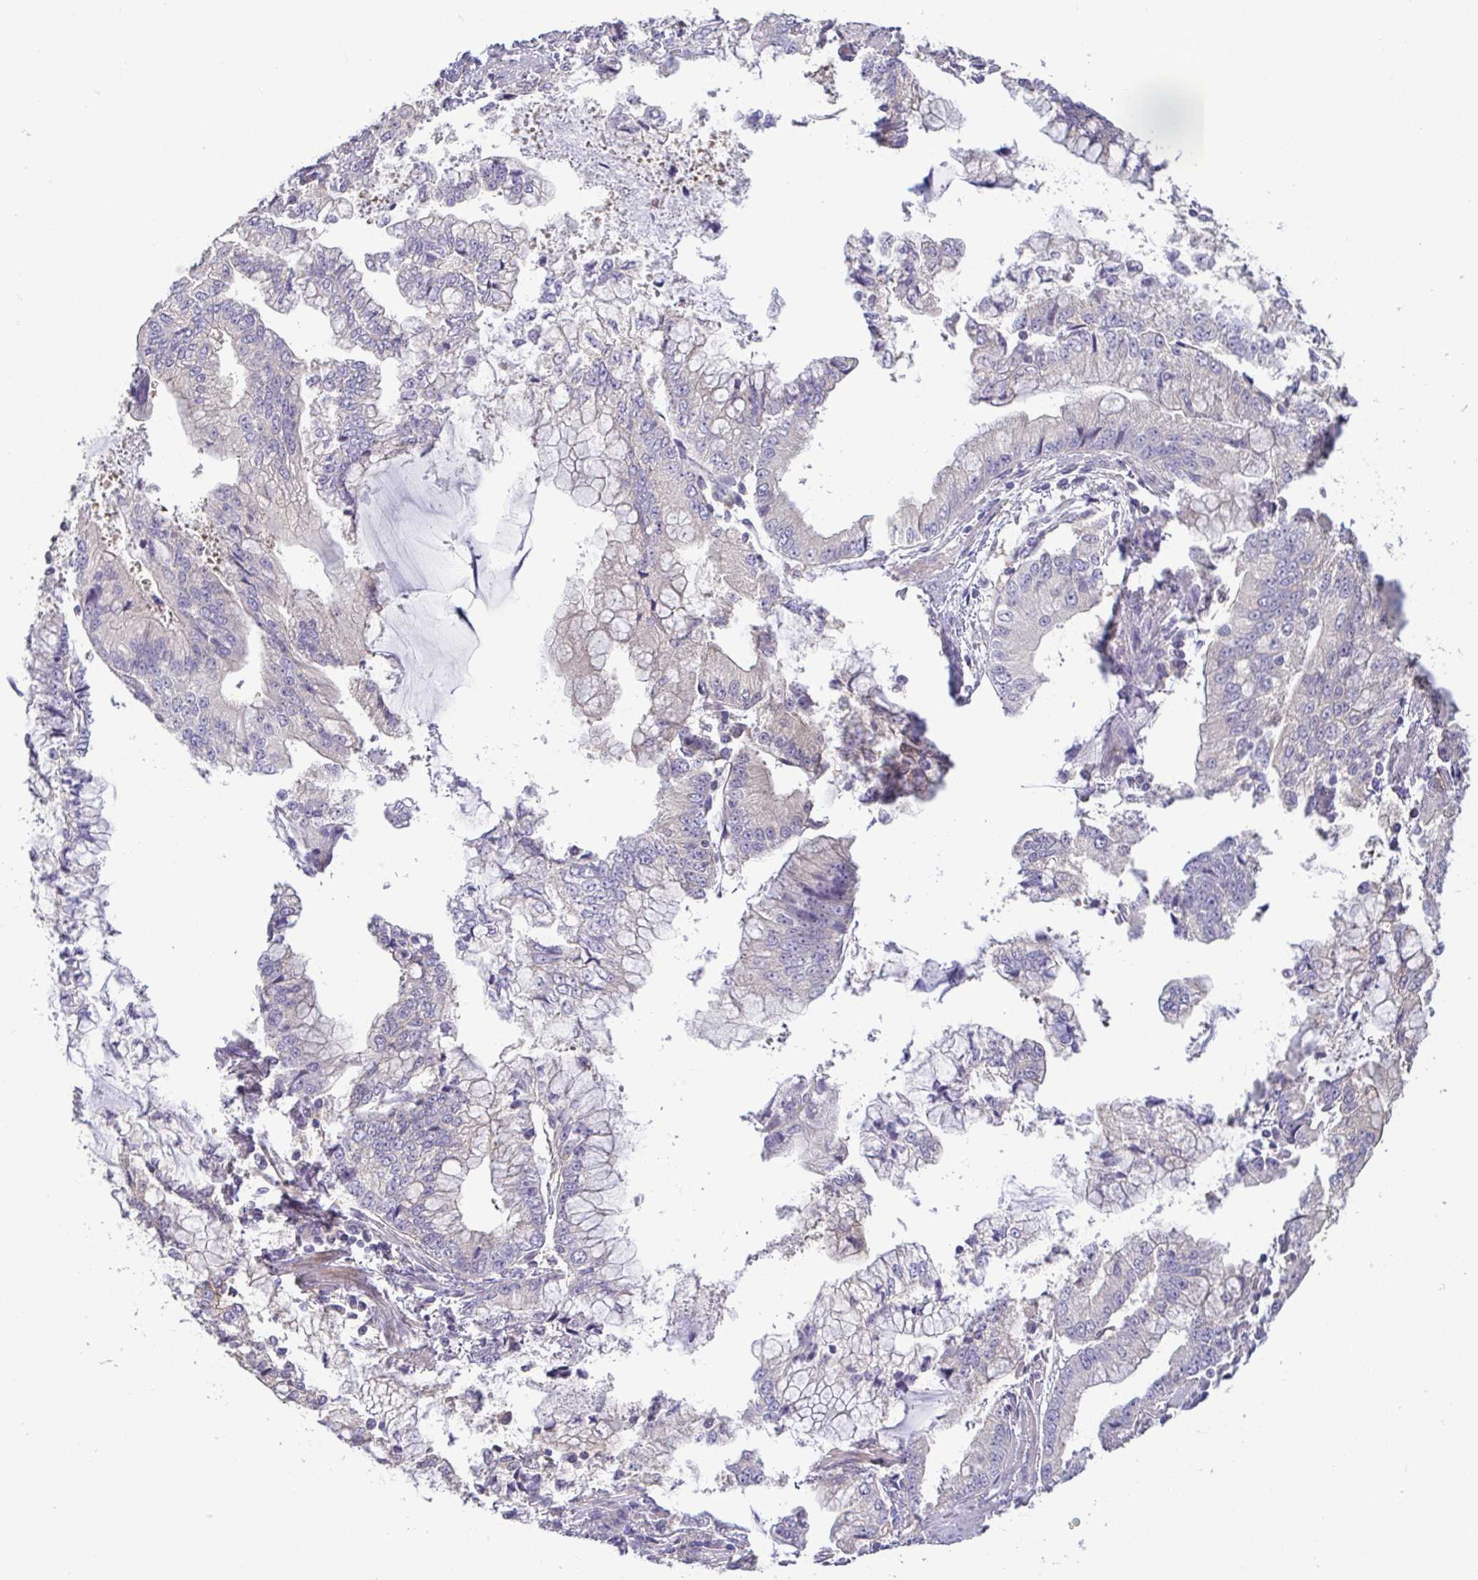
{"staining": {"intensity": "weak", "quantity": "<25%", "location": "cytoplasmic/membranous"}, "tissue": "stomach cancer", "cell_type": "Tumor cells", "image_type": "cancer", "snomed": [{"axis": "morphology", "description": "Adenocarcinoma, NOS"}, {"axis": "topography", "description": "Stomach, upper"}], "caption": "There is no significant positivity in tumor cells of stomach cancer (adenocarcinoma). (DAB (3,3'-diaminobenzidine) immunohistochemistry with hematoxylin counter stain).", "gene": "LMF2", "patient": {"sex": "female", "age": 74}}